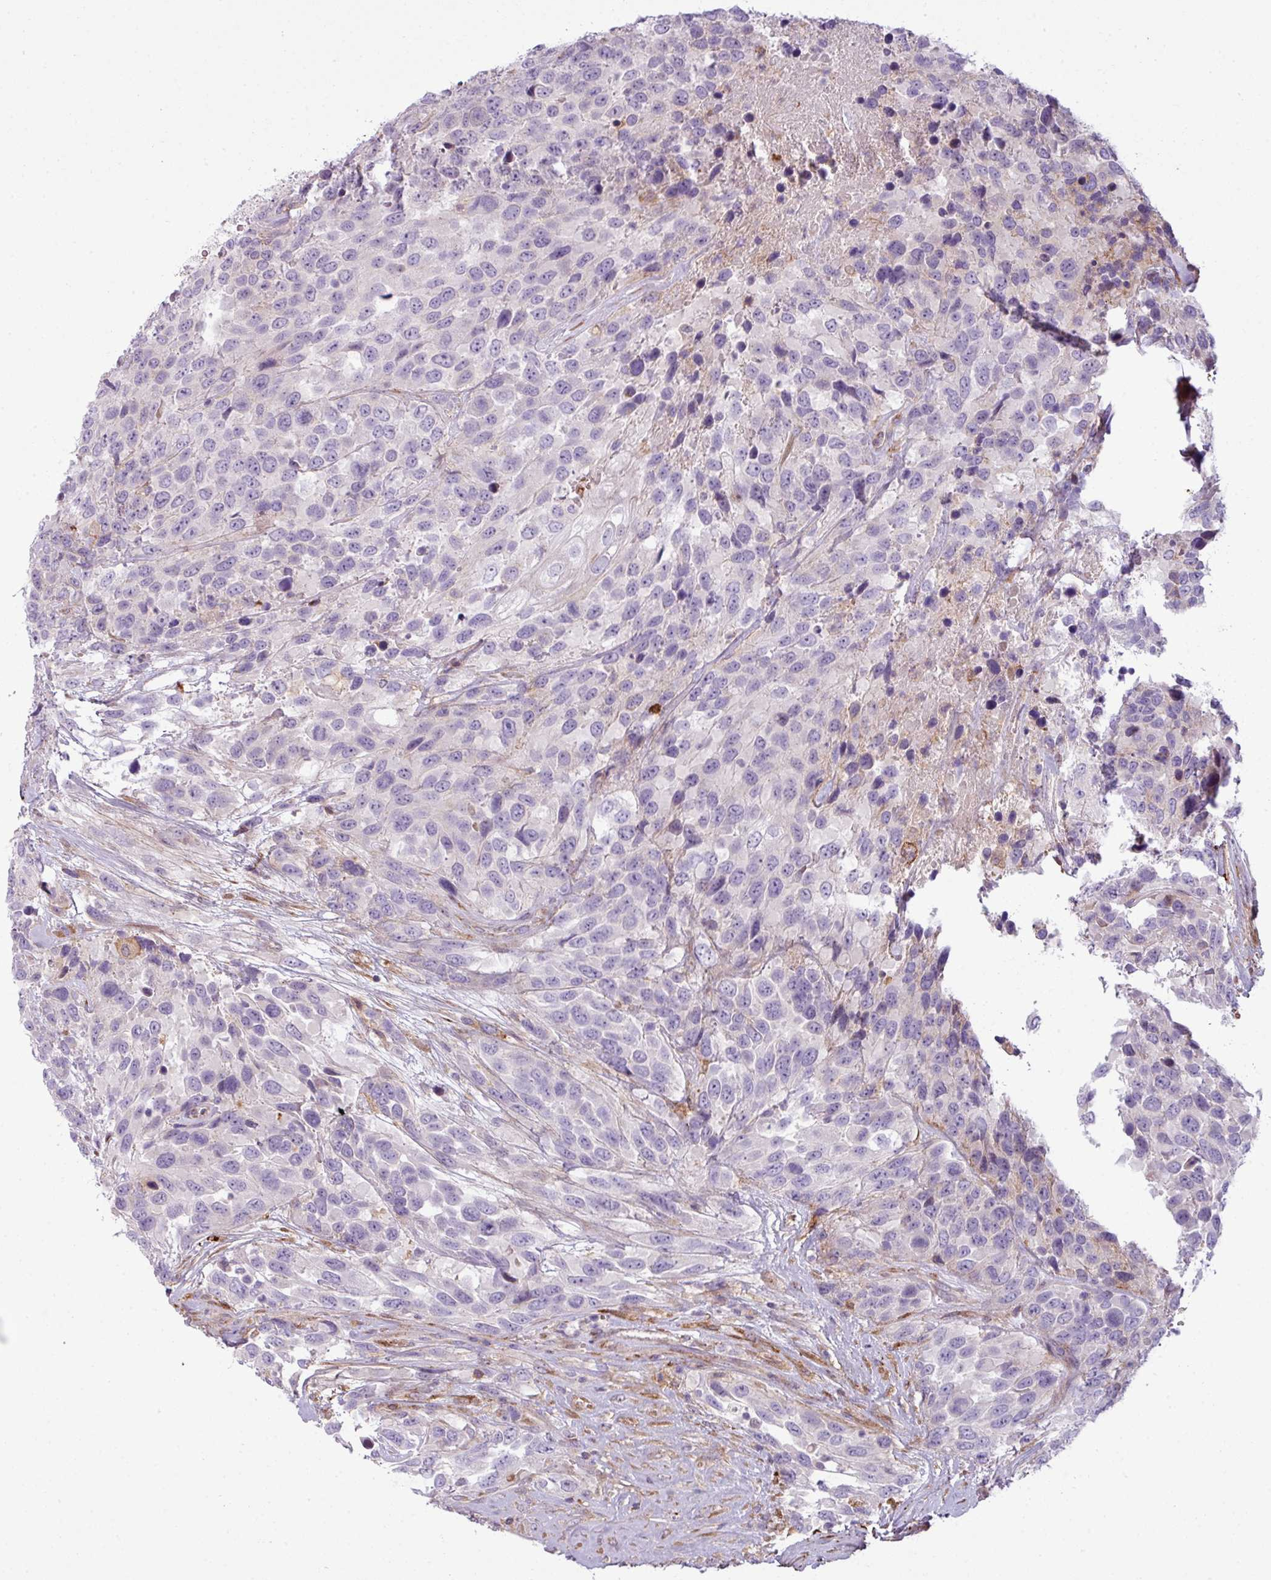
{"staining": {"intensity": "negative", "quantity": "none", "location": "none"}, "tissue": "urothelial cancer", "cell_type": "Tumor cells", "image_type": "cancer", "snomed": [{"axis": "morphology", "description": "Urothelial carcinoma, High grade"}, {"axis": "topography", "description": "Urinary bladder"}], "caption": "Immunohistochemistry (IHC) micrograph of neoplastic tissue: high-grade urothelial carcinoma stained with DAB reveals no significant protein staining in tumor cells.", "gene": "COL8A1", "patient": {"sex": "female", "age": 70}}